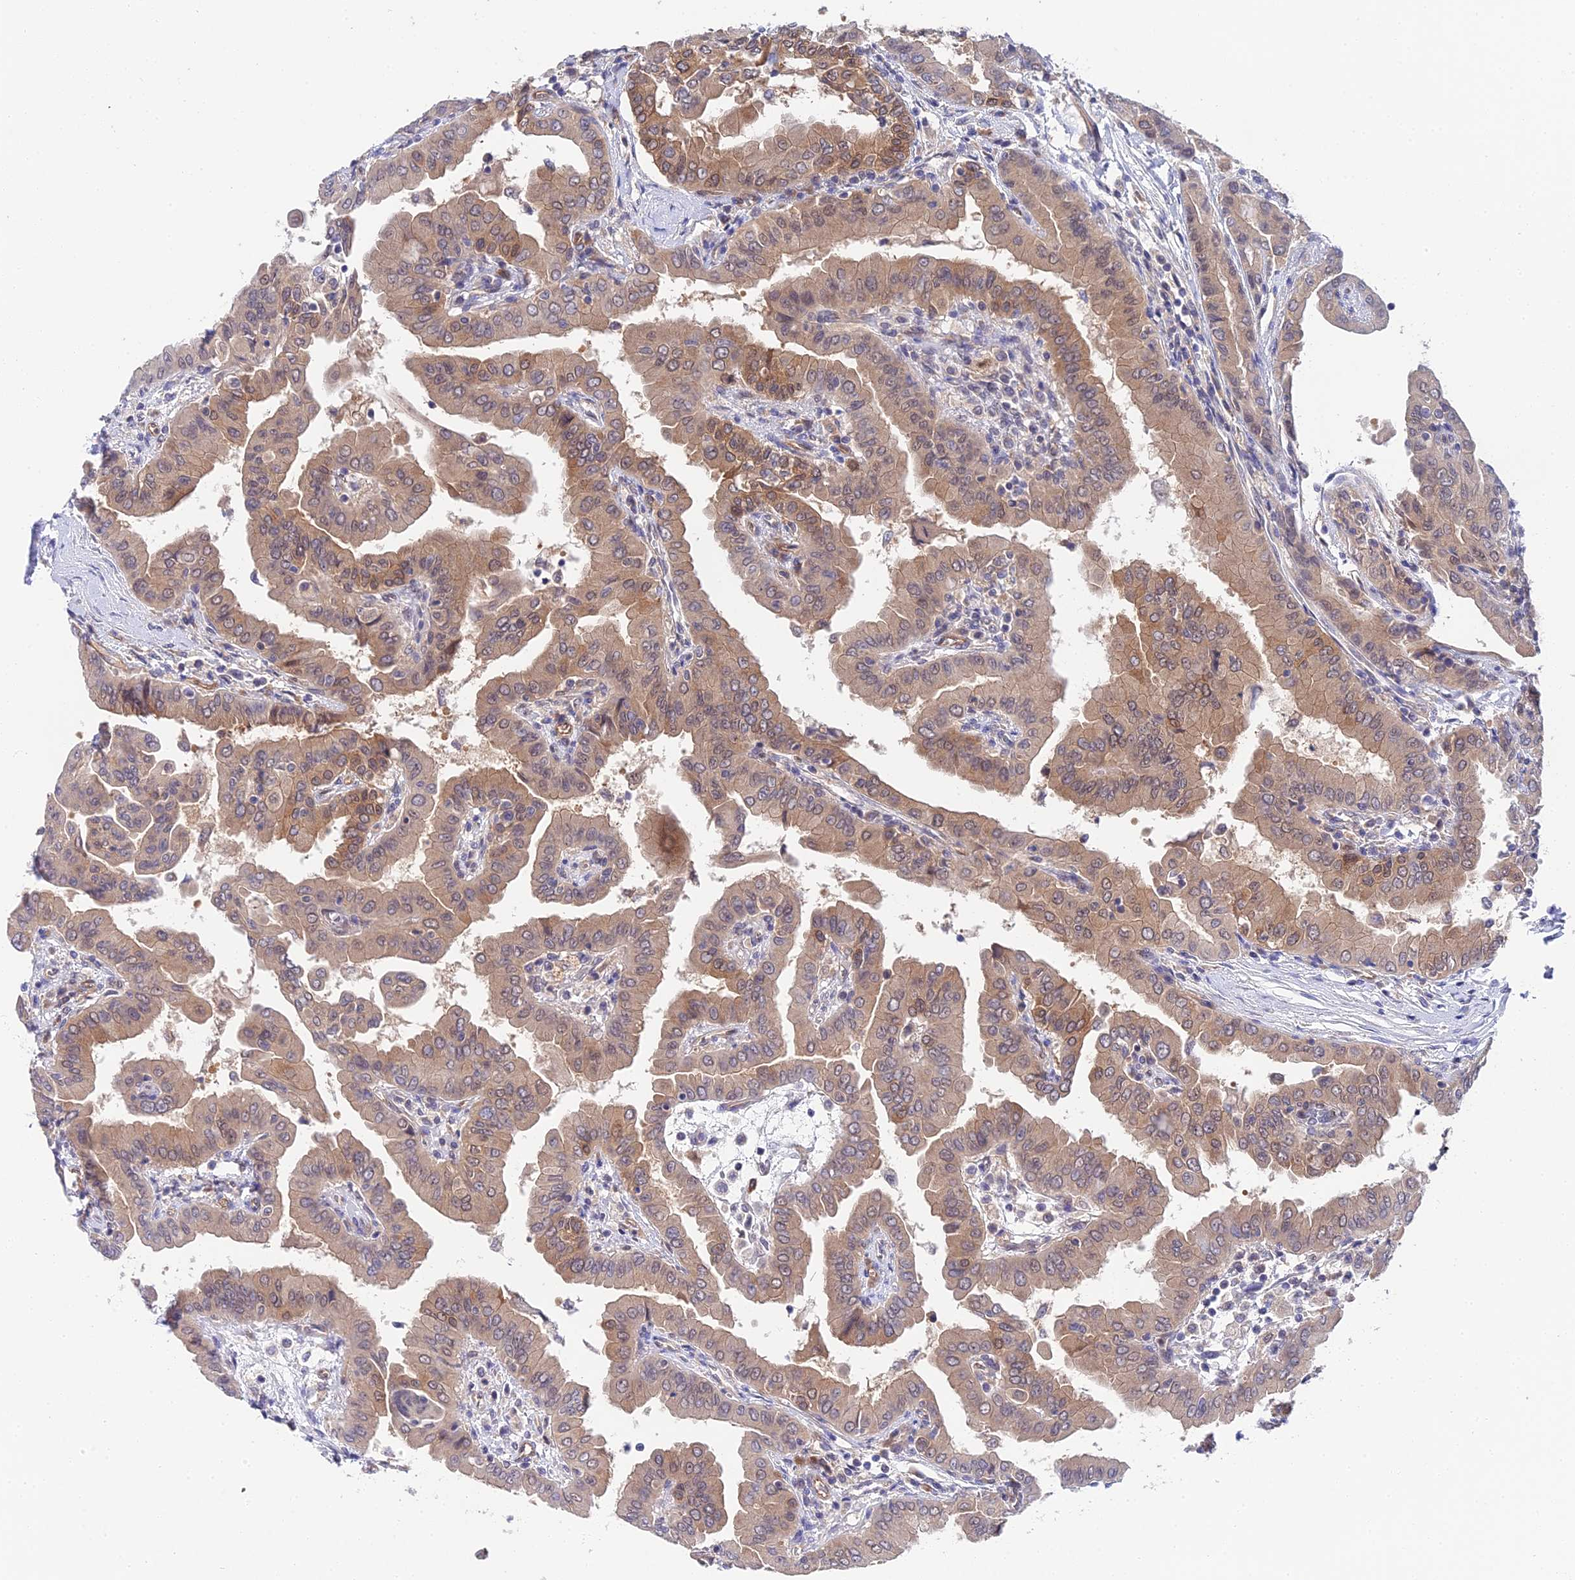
{"staining": {"intensity": "moderate", "quantity": ">75%", "location": "cytoplasmic/membranous"}, "tissue": "thyroid cancer", "cell_type": "Tumor cells", "image_type": "cancer", "snomed": [{"axis": "morphology", "description": "Papillary adenocarcinoma, NOS"}, {"axis": "topography", "description": "Thyroid gland"}], "caption": "An IHC photomicrograph of neoplastic tissue is shown. Protein staining in brown shows moderate cytoplasmic/membranous positivity in thyroid papillary adenocarcinoma within tumor cells.", "gene": "PPP2R2C", "patient": {"sex": "male", "age": 33}}